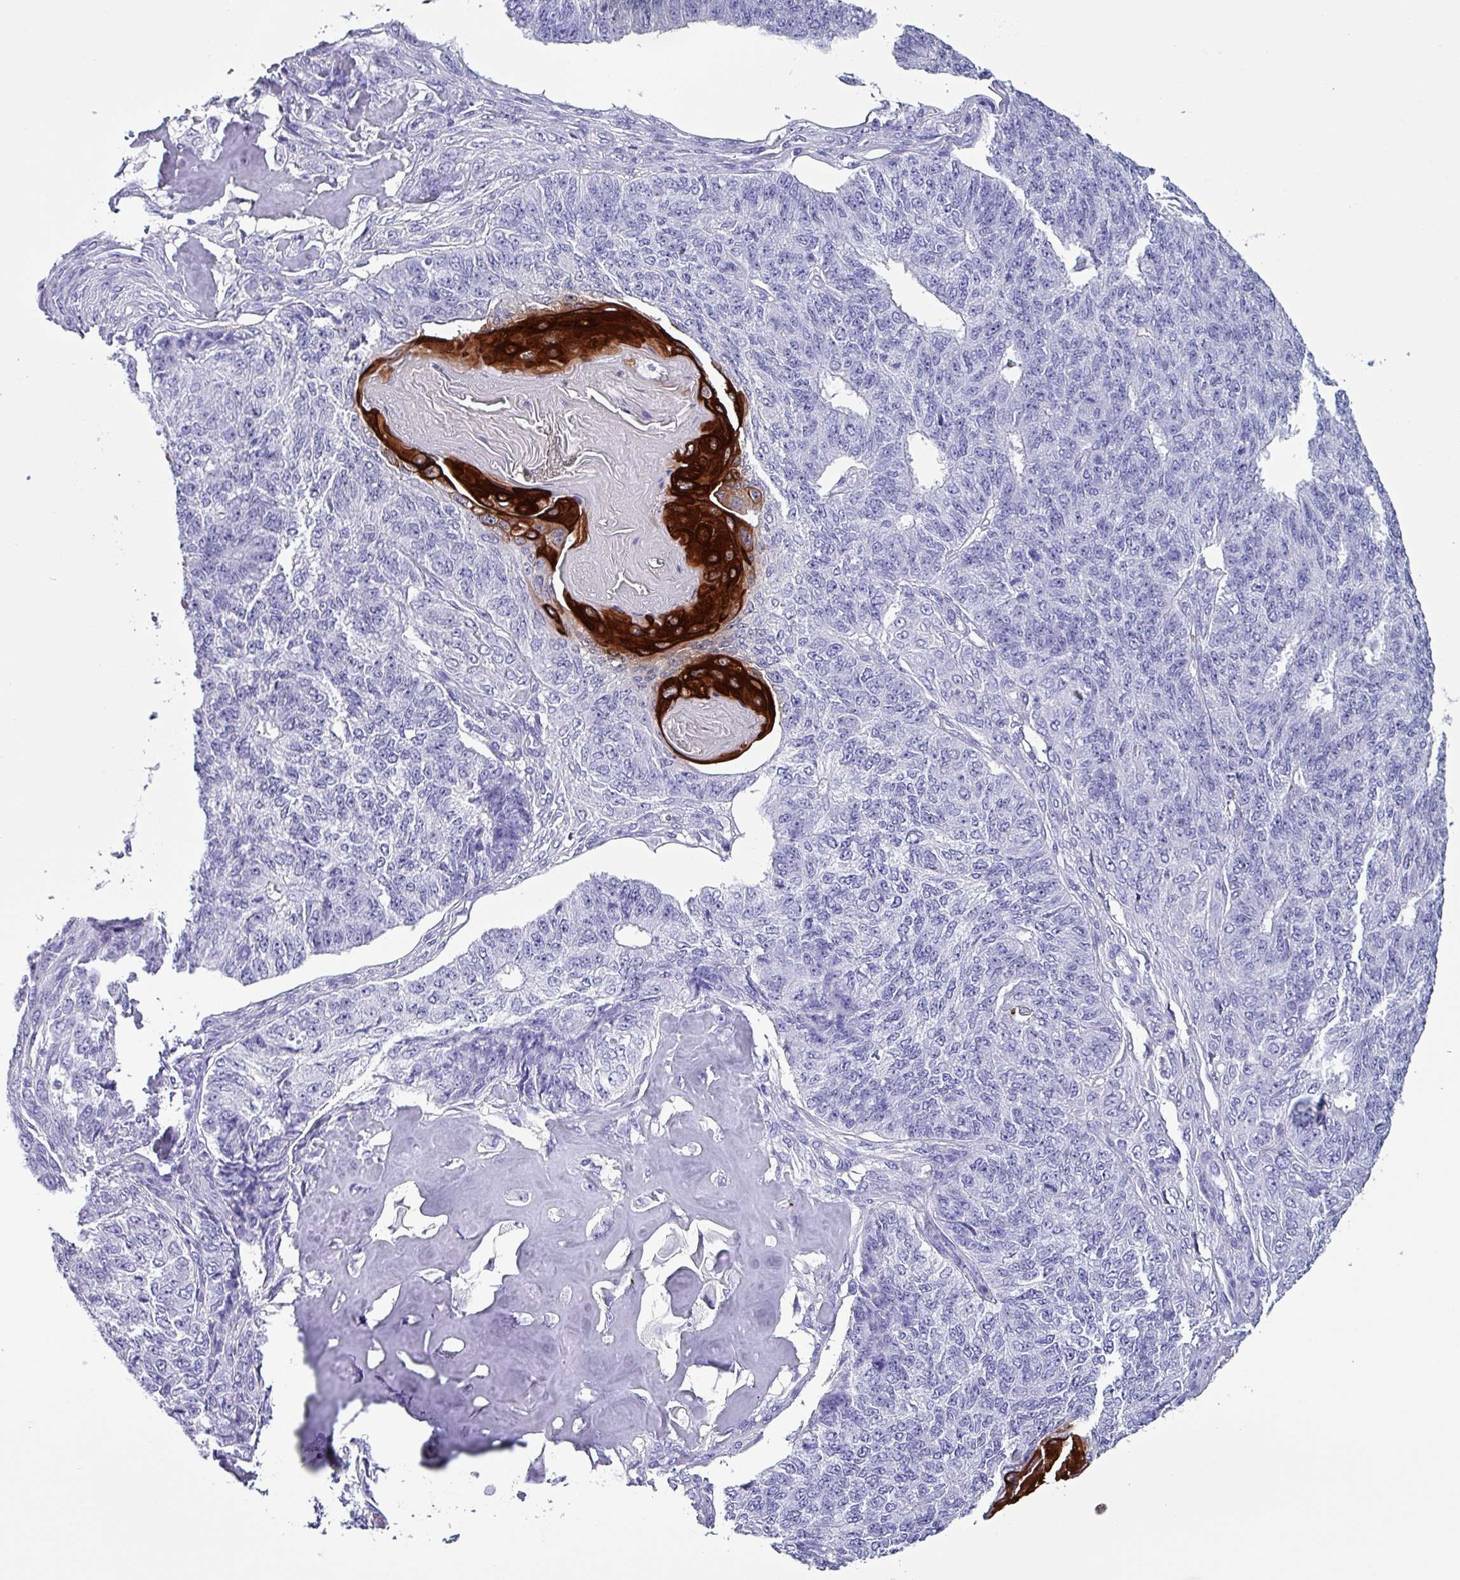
{"staining": {"intensity": "strong", "quantity": "<25%", "location": "cytoplasmic/membranous"}, "tissue": "endometrial cancer", "cell_type": "Tumor cells", "image_type": "cancer", "snomed": [{"axis": "morphology", "description": "Adenocarcinoma, NOS"}, {"axis": "topography", "description": "Endometrium"}], "caption": "Strong cytoplasmic/membranous staining for a protein is identified in approximately <25% of tumor cells of adenocarcinoma (endometrial) using immunohistochemistry.", "gene": "KRT6C", "patient": {"sex": "female", "age": 32}}